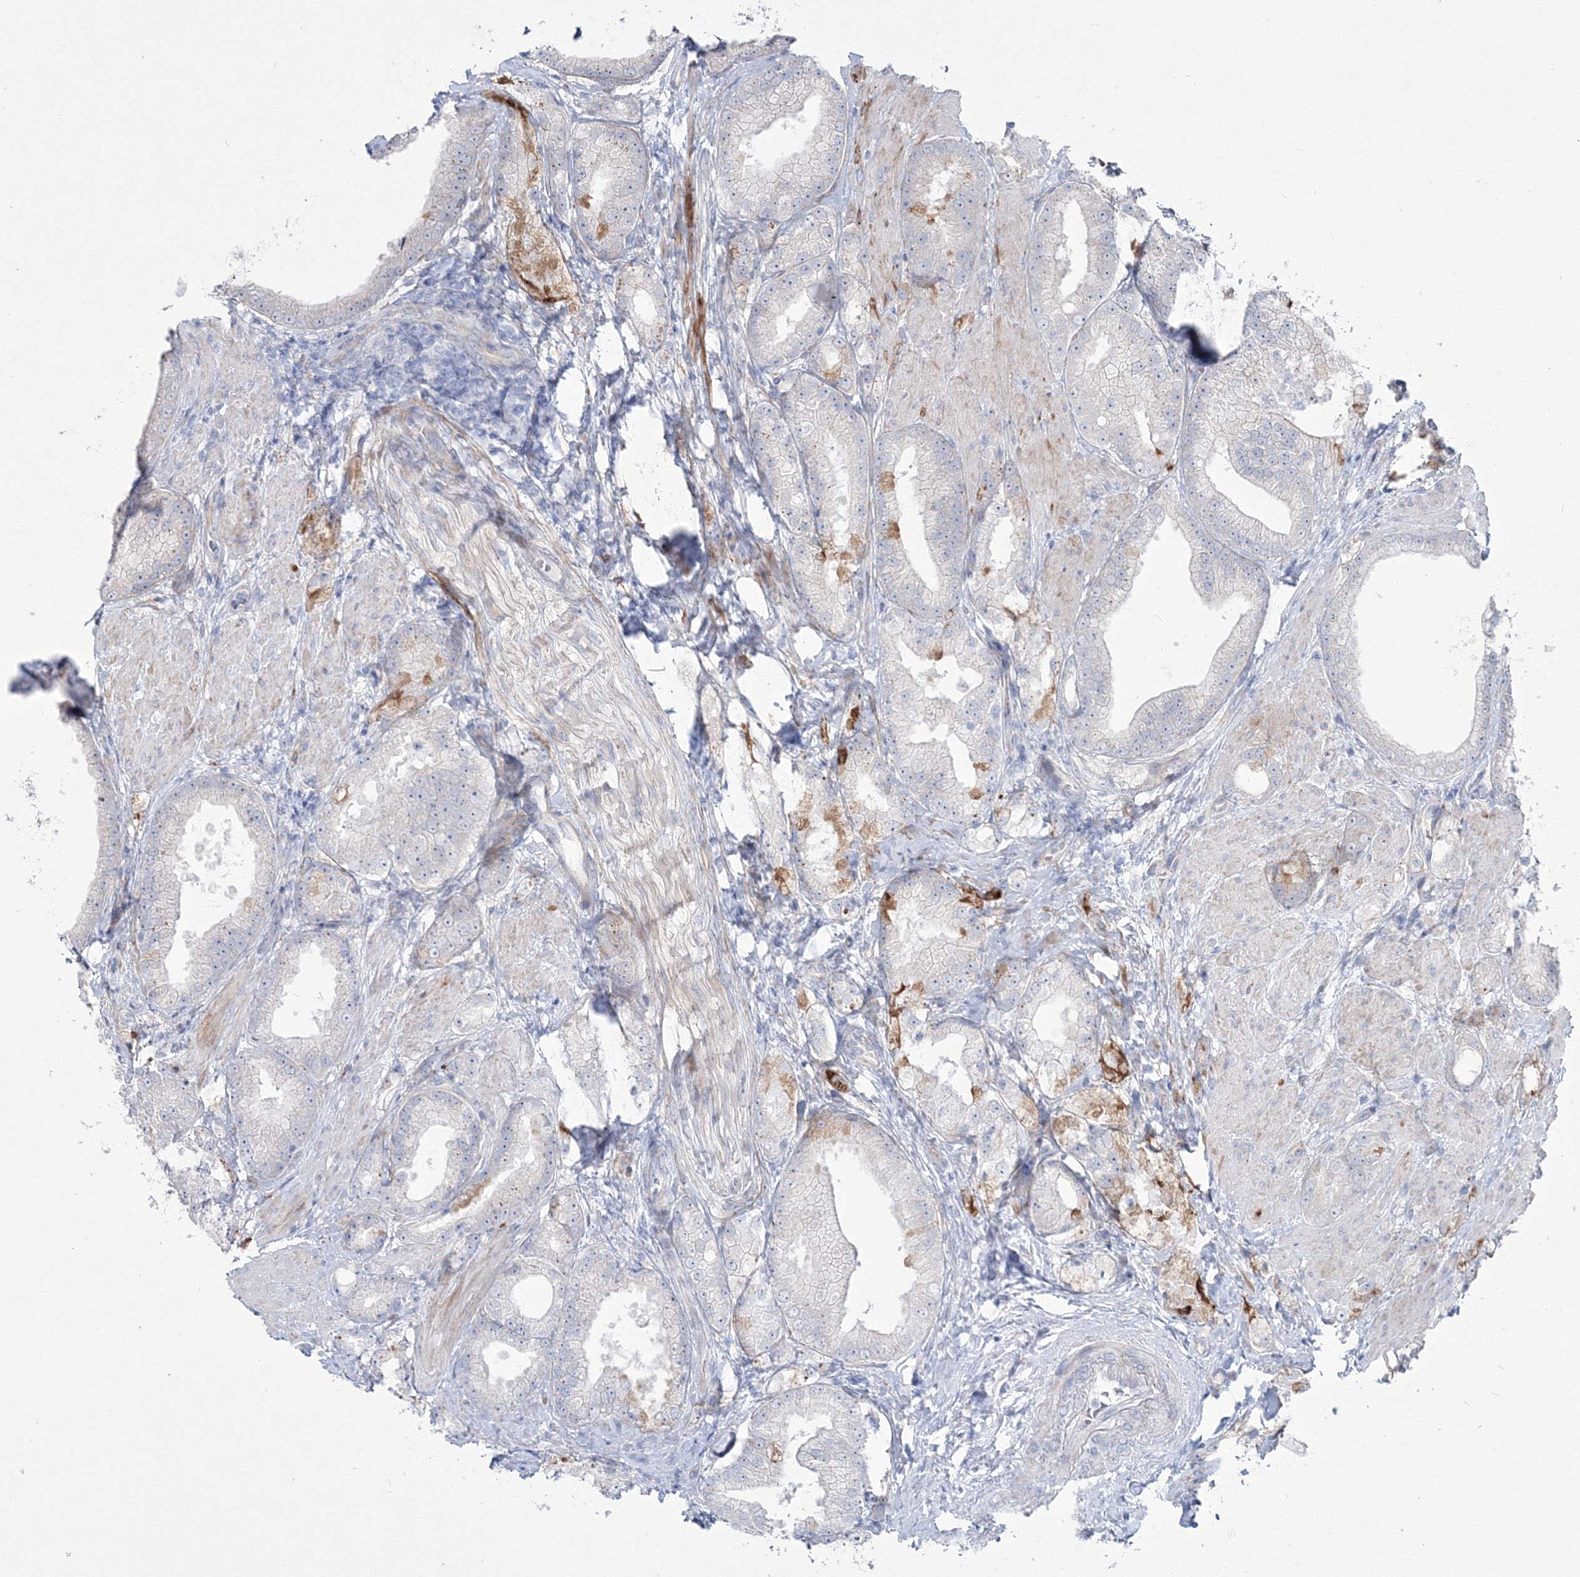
{"staining": {"intensity": "negative", "quantity": "none", "location": "none"}, "tissue": "prostate cancer", "cell_type": "Tumor cells", "image_type": "cancer", "snomed": [{"axis": "morphology", "description": "Adenocarcinoma, Low grade"}, {"axis": "topography", "description": "Prostate"}], "caption": "This is an immunohistochemistry photomicrograph of prostate cancer (low-grade adenocarcinoma). There is no staining in tumor cells.", "gene": "HYAL2", "patient": {"sex": "male", "age": 67}}